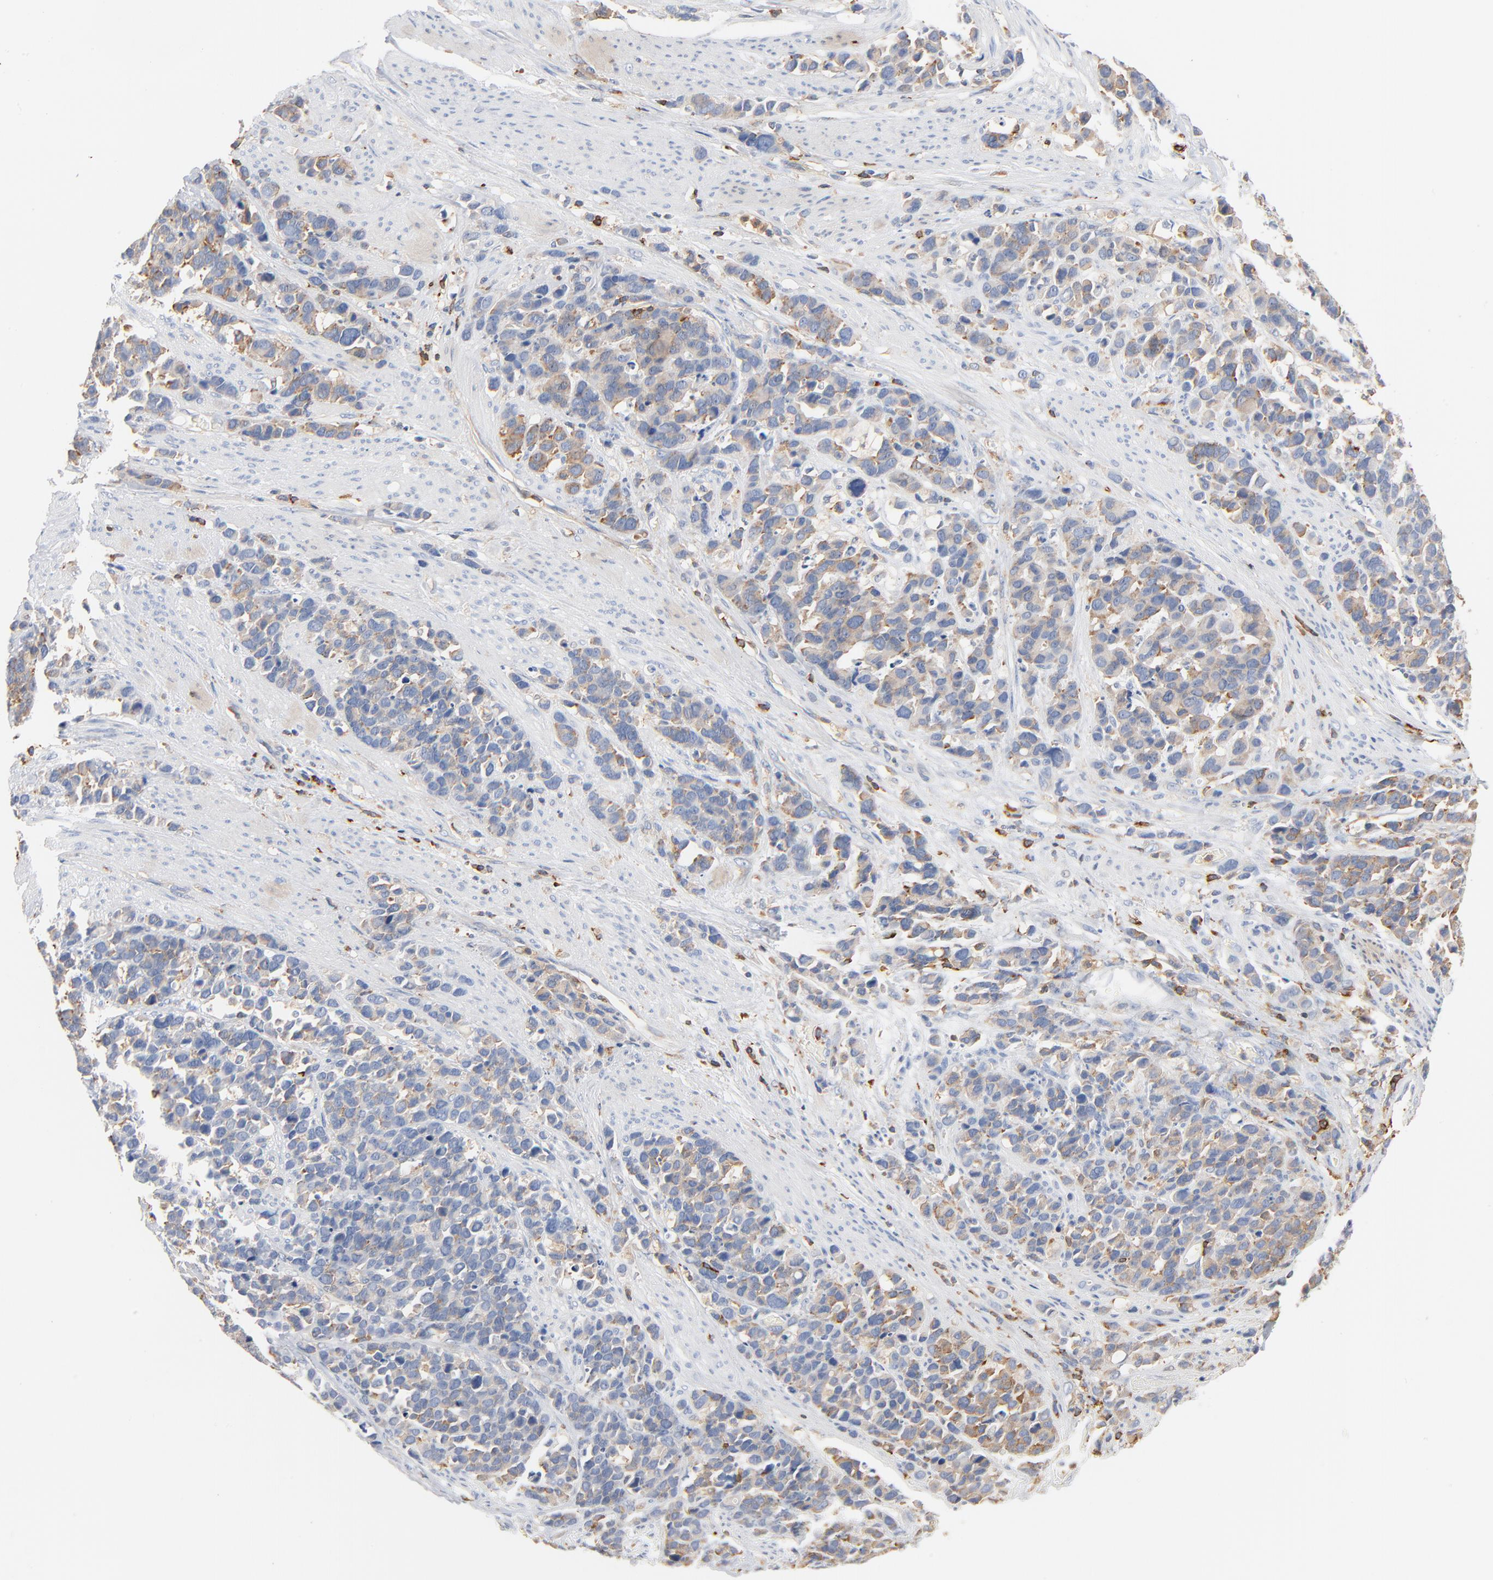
{"staining": {"intensity": "weak", "quantity": "<25%", "location": "cytoplasmic/membranous"}, "tissue": "stomach cancer", "cell_type": "Tumor cells", "image_type": "cancer", "snomed": [{"axis": "morphology", "description": "Adenocarcinoma, NOS"}, {"axis": "topography", "description": "Stomach, upper"}], "caption": "High power microscopy image of an immunohistochemistry (IHC) histopathology image of stomach adenocarcinoma, revealing no significant positivity in tumor cells.", "gene": "SH3KBP1", "patient": {"sex": "male", "age": 71}}